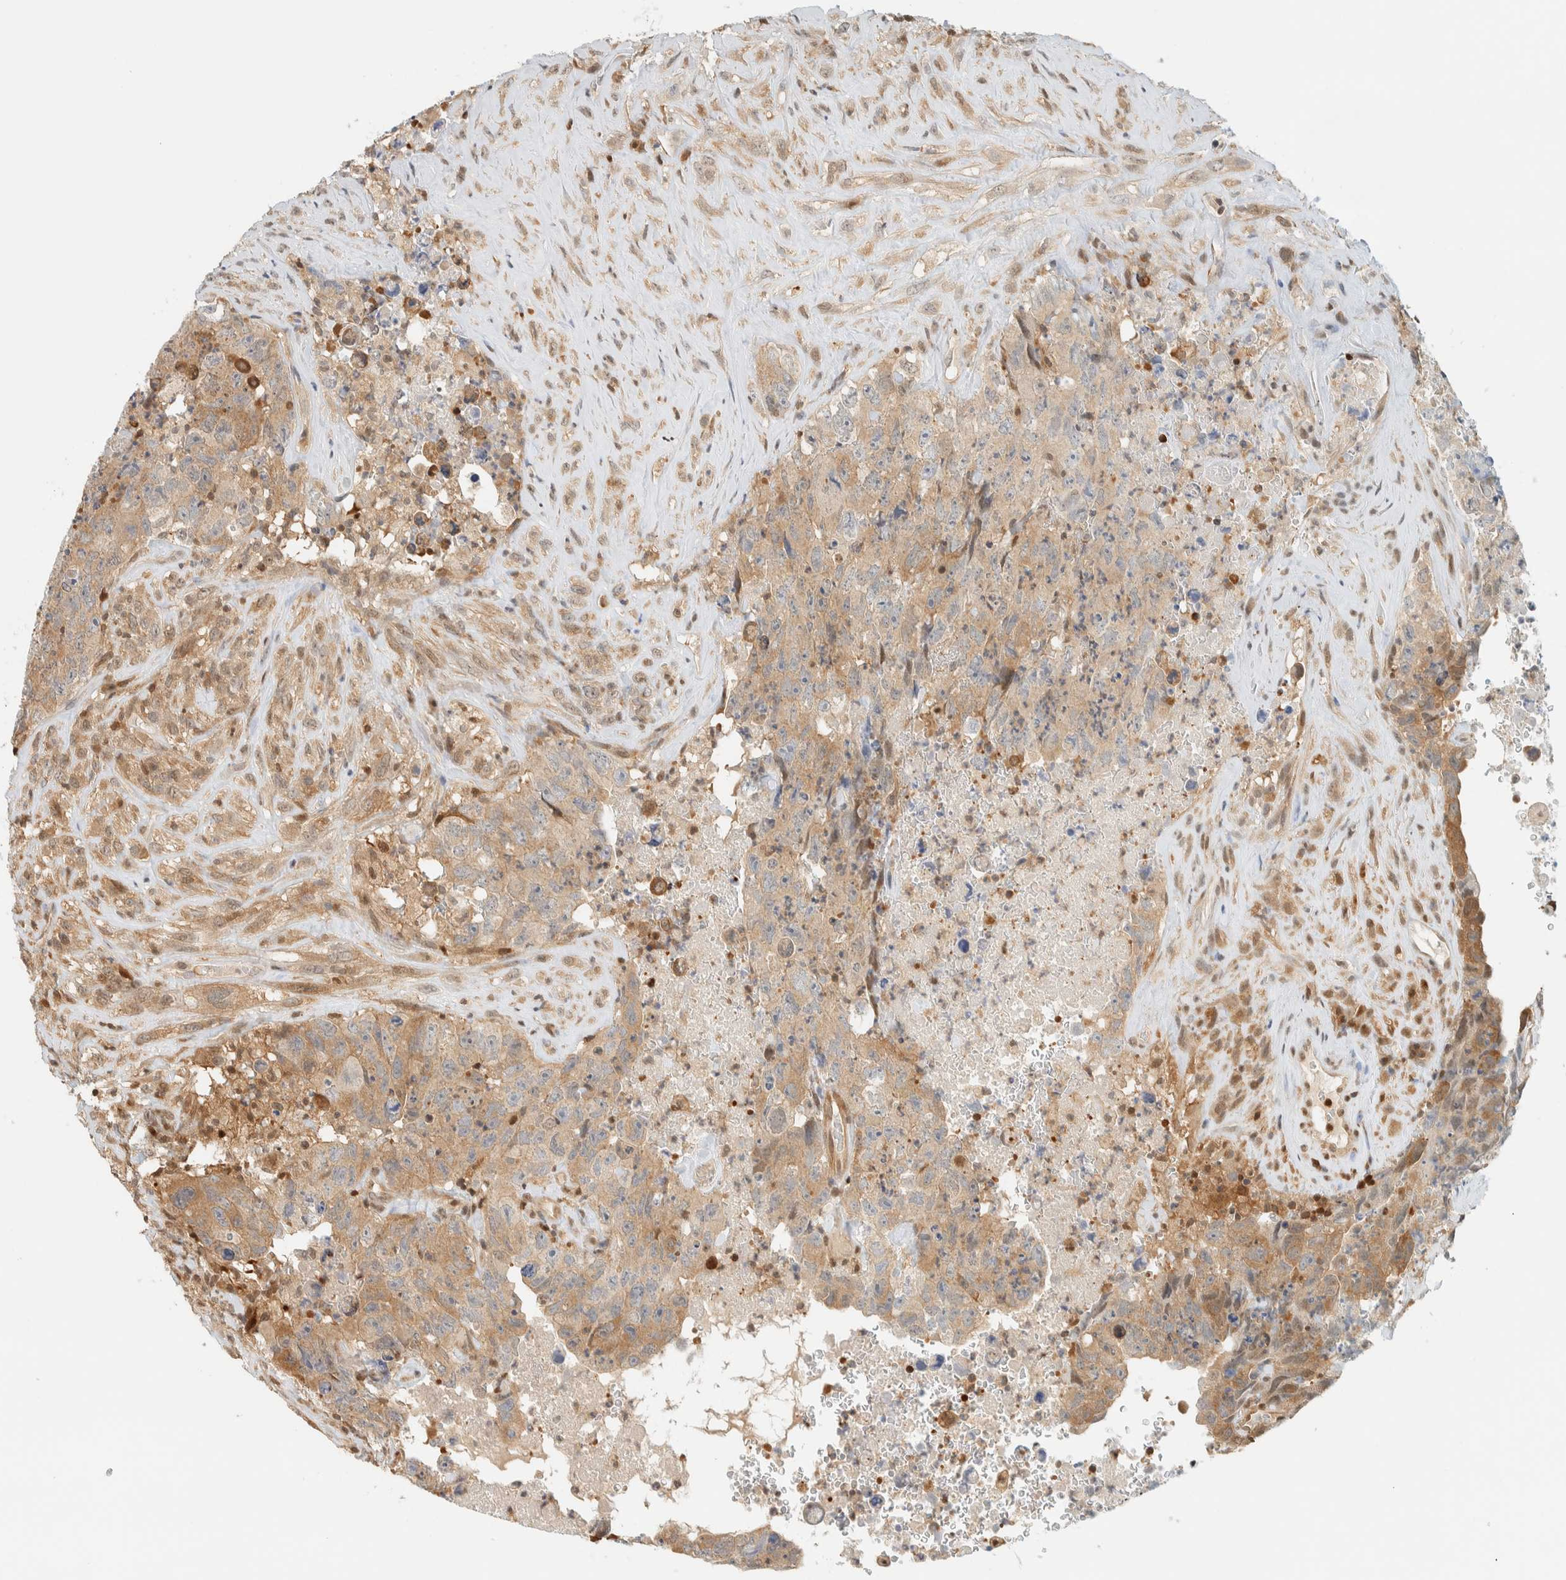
{"staining": {"intensity": "weak", "quantity": ">75%", "location": "cytoplasmic/membranous"}, "tissue": "testis cancer", "cell_type": "Tumor cells", "image_type": "cancer", "snomed": [{"axis": "morphology", "description": "Carcinoma, Embryonal, NOS"}, {"axis": "topography", "description": "Testis"}], "caption": "Testis embryonal carcinoma was stained to show a protein in brown. There is low levels of weak cytoplasmic/membranous positivity in about >75% of tumor cells. The staining was performed using DAB, with brown indicating positive protein expression. Nuclei are stained blue with hematoxylin.", "gene": "ZBTB37", "patient": {"sex": "male", "age": 32}}